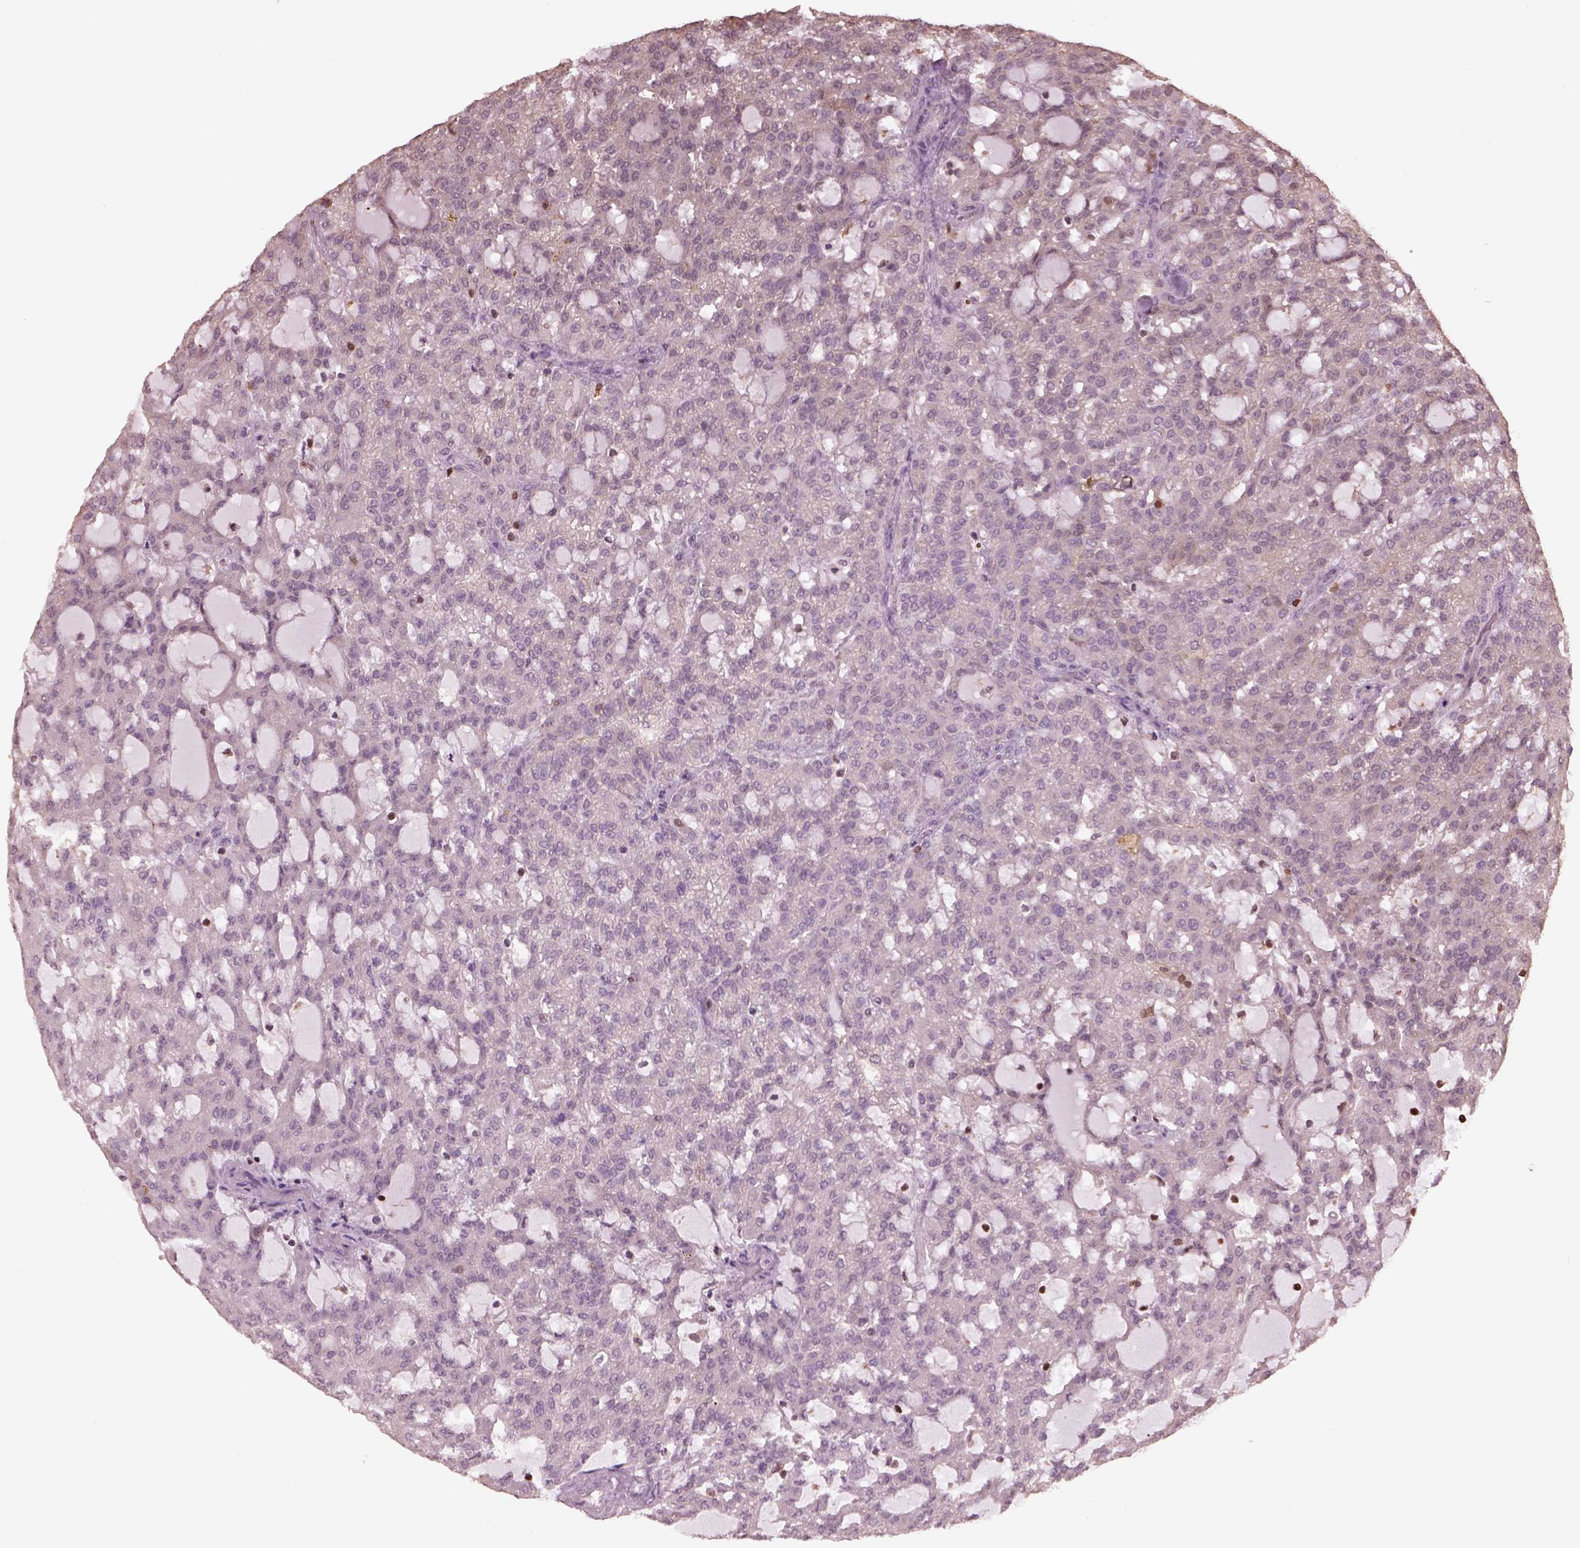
{"staining": {"intensity": "negative", "quantity": "none", "location": "none"}, "tissue": "renal cancer", "cell_type": "Tumor cells", "image_type": "cancer", "snomed": [{"axis": "morphology", "description": "Adenocarcinoma, NOS"}, {"axis": "topography", "description": "Kidney"}], "caption": "A high-resolution micrograph shows immunohistochemistry (IHC) staining of renal adenocarcinoma, which reveals no significant positivity in tumor cells.", "gene": "IL31RA", "patient": {"sex": "male", "age": 63}}